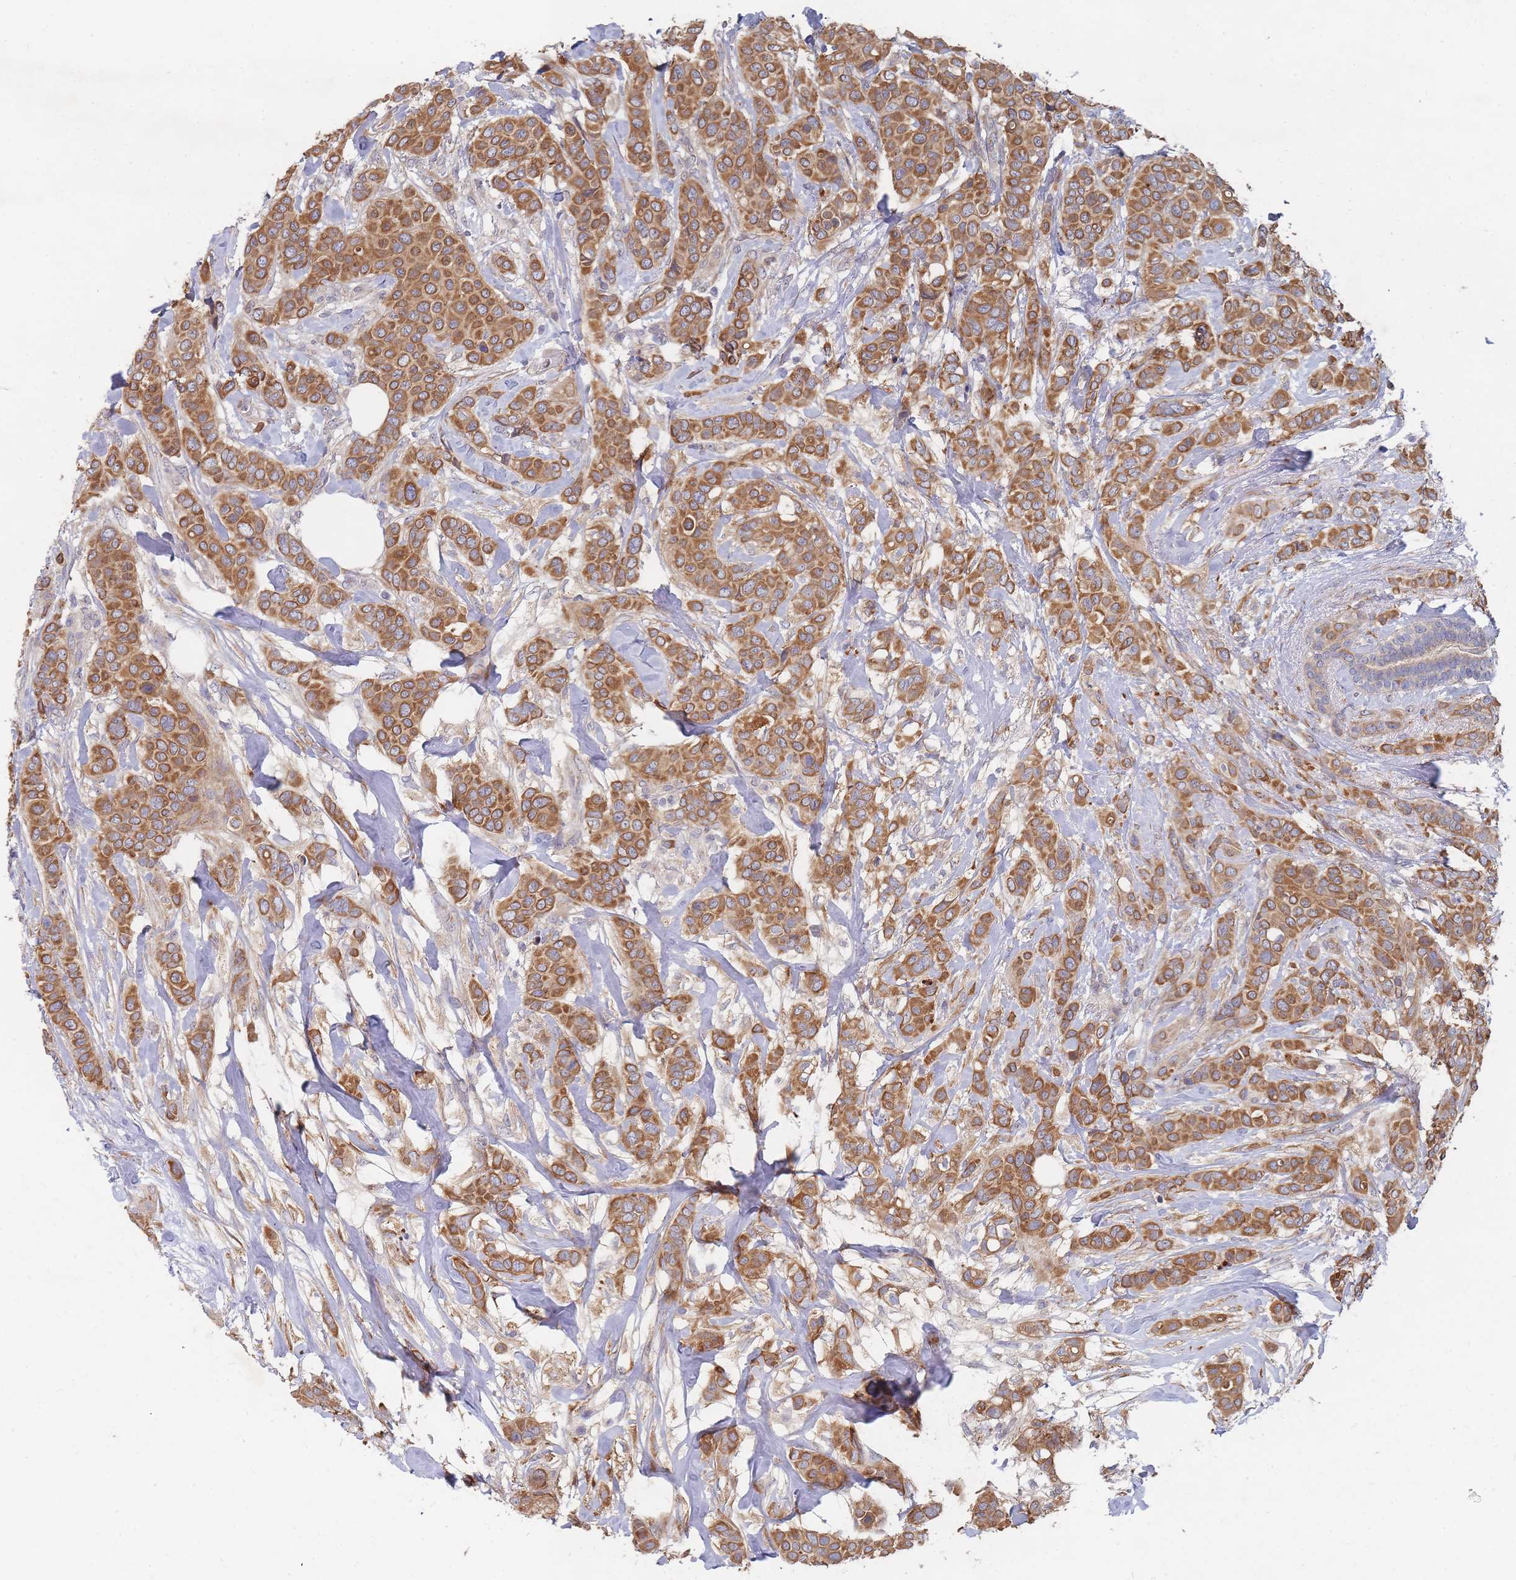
{"staining": {"intensity": "moderate", "quantity": ">75%", "location": "cytoplasmic/membranous"}, "tissue": "breast cancer", "cell_type": "Tumor cells", "image_type": "cancer", "snomed": [{"axis": "morphology", "description": "Lobular carcinoma"}, {"axis": "topography", "description": "Breast"}], "caption": "Tumor cells demonstrate medium levels of moderate cytoplasmic/membranous positivity in about >75% of cells in breast cancer. (Stains: DAB (3,3'-diaminobenzidine) in brown, nuclei in blue, Microscopy: brightfield microscopy at high magnification).", "gene": "SLC35F5", "patient": {"sex": "female", "age": 51}}